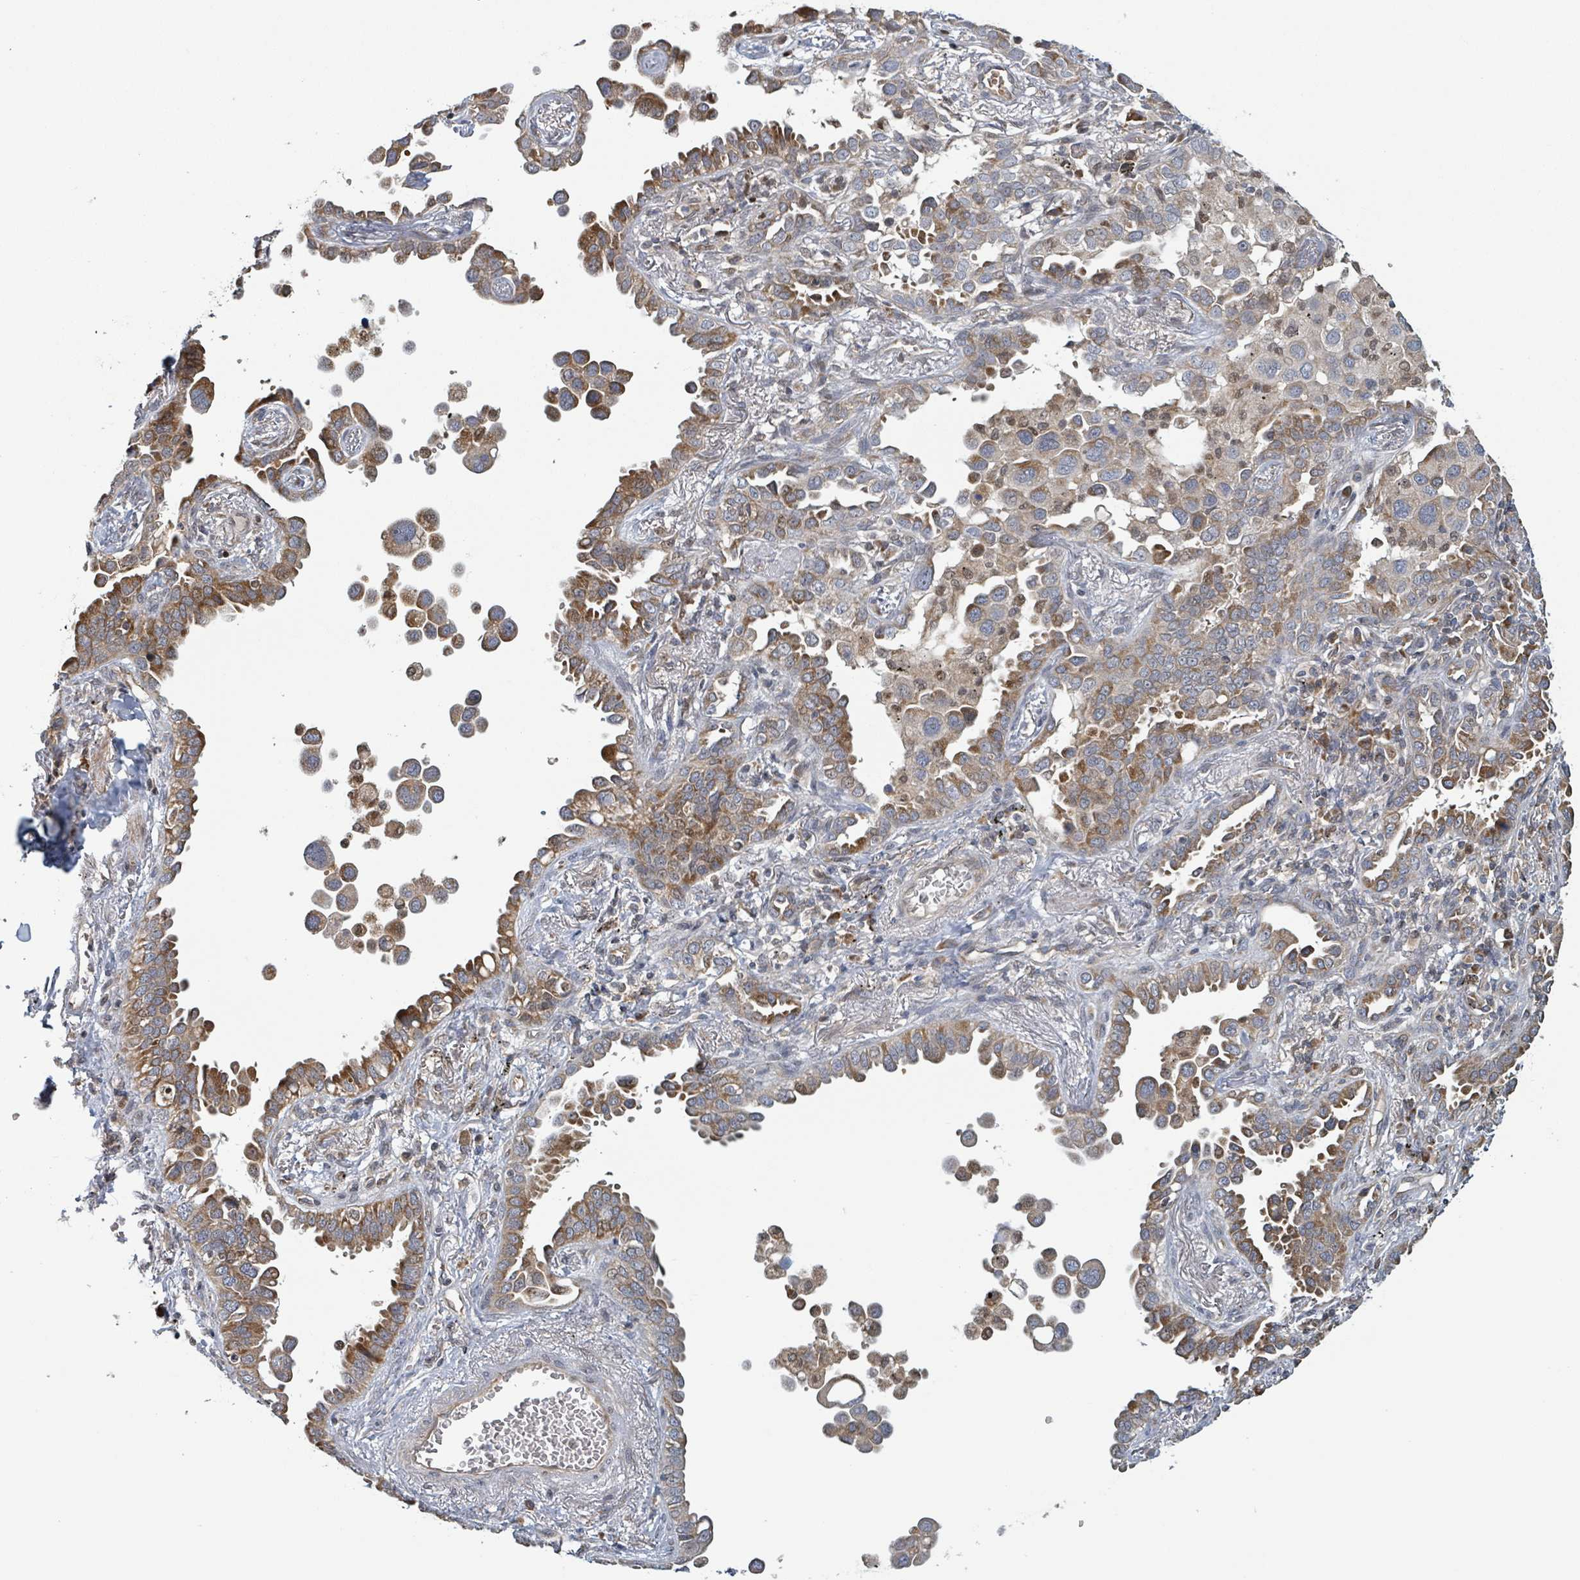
{"staining": {"intensity": "moderate", "quantity": ">75%", "location": "cytoplasmic/membranous"}, "tissue": "lung cancer", "cell_type": "Tumor cells", "image_type": "cancer", "snomed": [{"axis": "morphology", "description": "Adenocarcinoma, NOS"}, {"axis": "topography", "description": "Lung"}], "caption": "Lung cancer (adenocarcinoma) stained for a protein (brown) displays moderate cytoplasmic/membranous positive staining in about >75% of tumor cells.", "gene": "HIVEP1", "patient": {"sex": "male", "age": 67}}